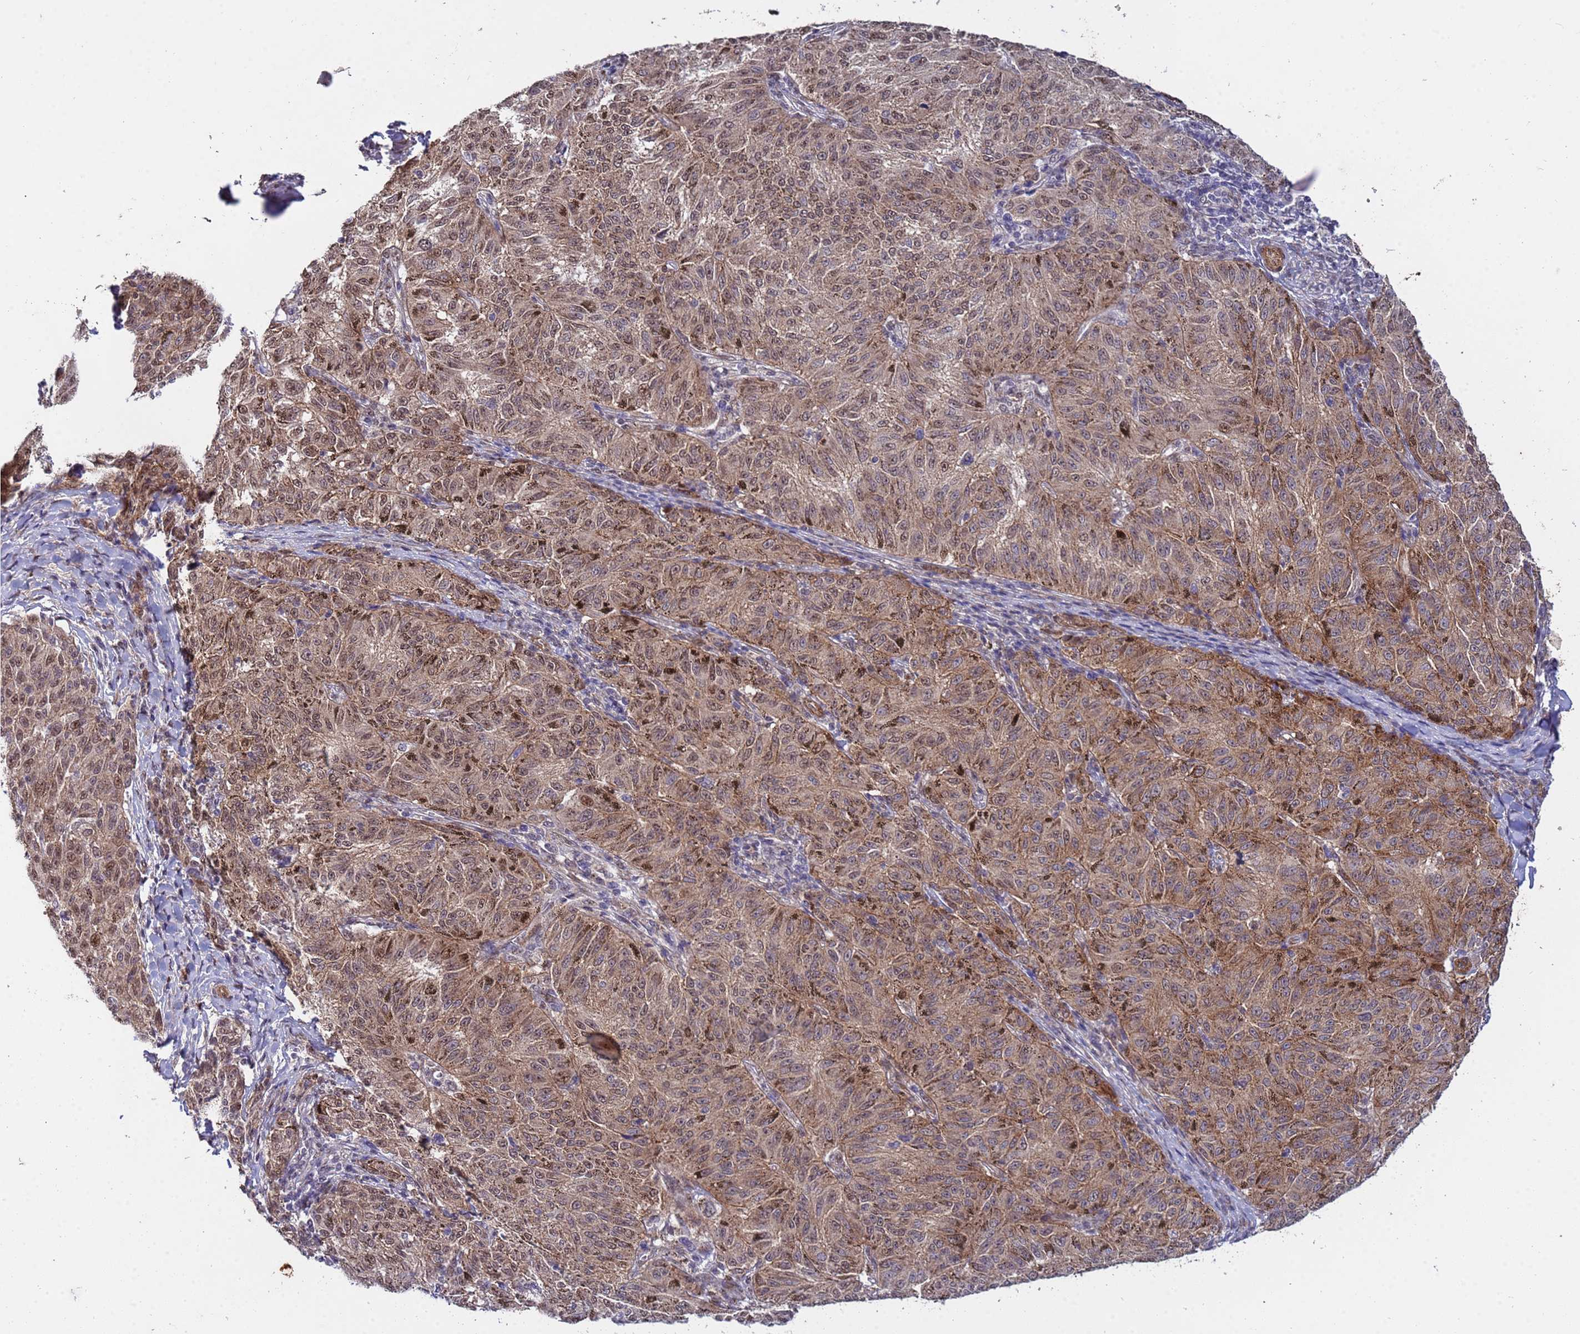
{"staining": {"intensity": "moderate", "quantity": ">75%", "location": "cytoplasmic/membranous,nuclear"}, "tissue": "melanoma", "cell_type": "Tumor cells", "image_type": "cancer", "snomed": [{"axis": "morphology", "description": "Malignant melanoma, NOS"}, {"axis": "topography", "description": "Skin"}], "caption": "This is a histology image of immunohistochemistry staining of malignant melanoma, which shows moderate staining in the cytoplasmic/membranous and nuclear of tumor cells.", "gene": "TRIP6", "patient": {"sex": "female", "age": 72}}